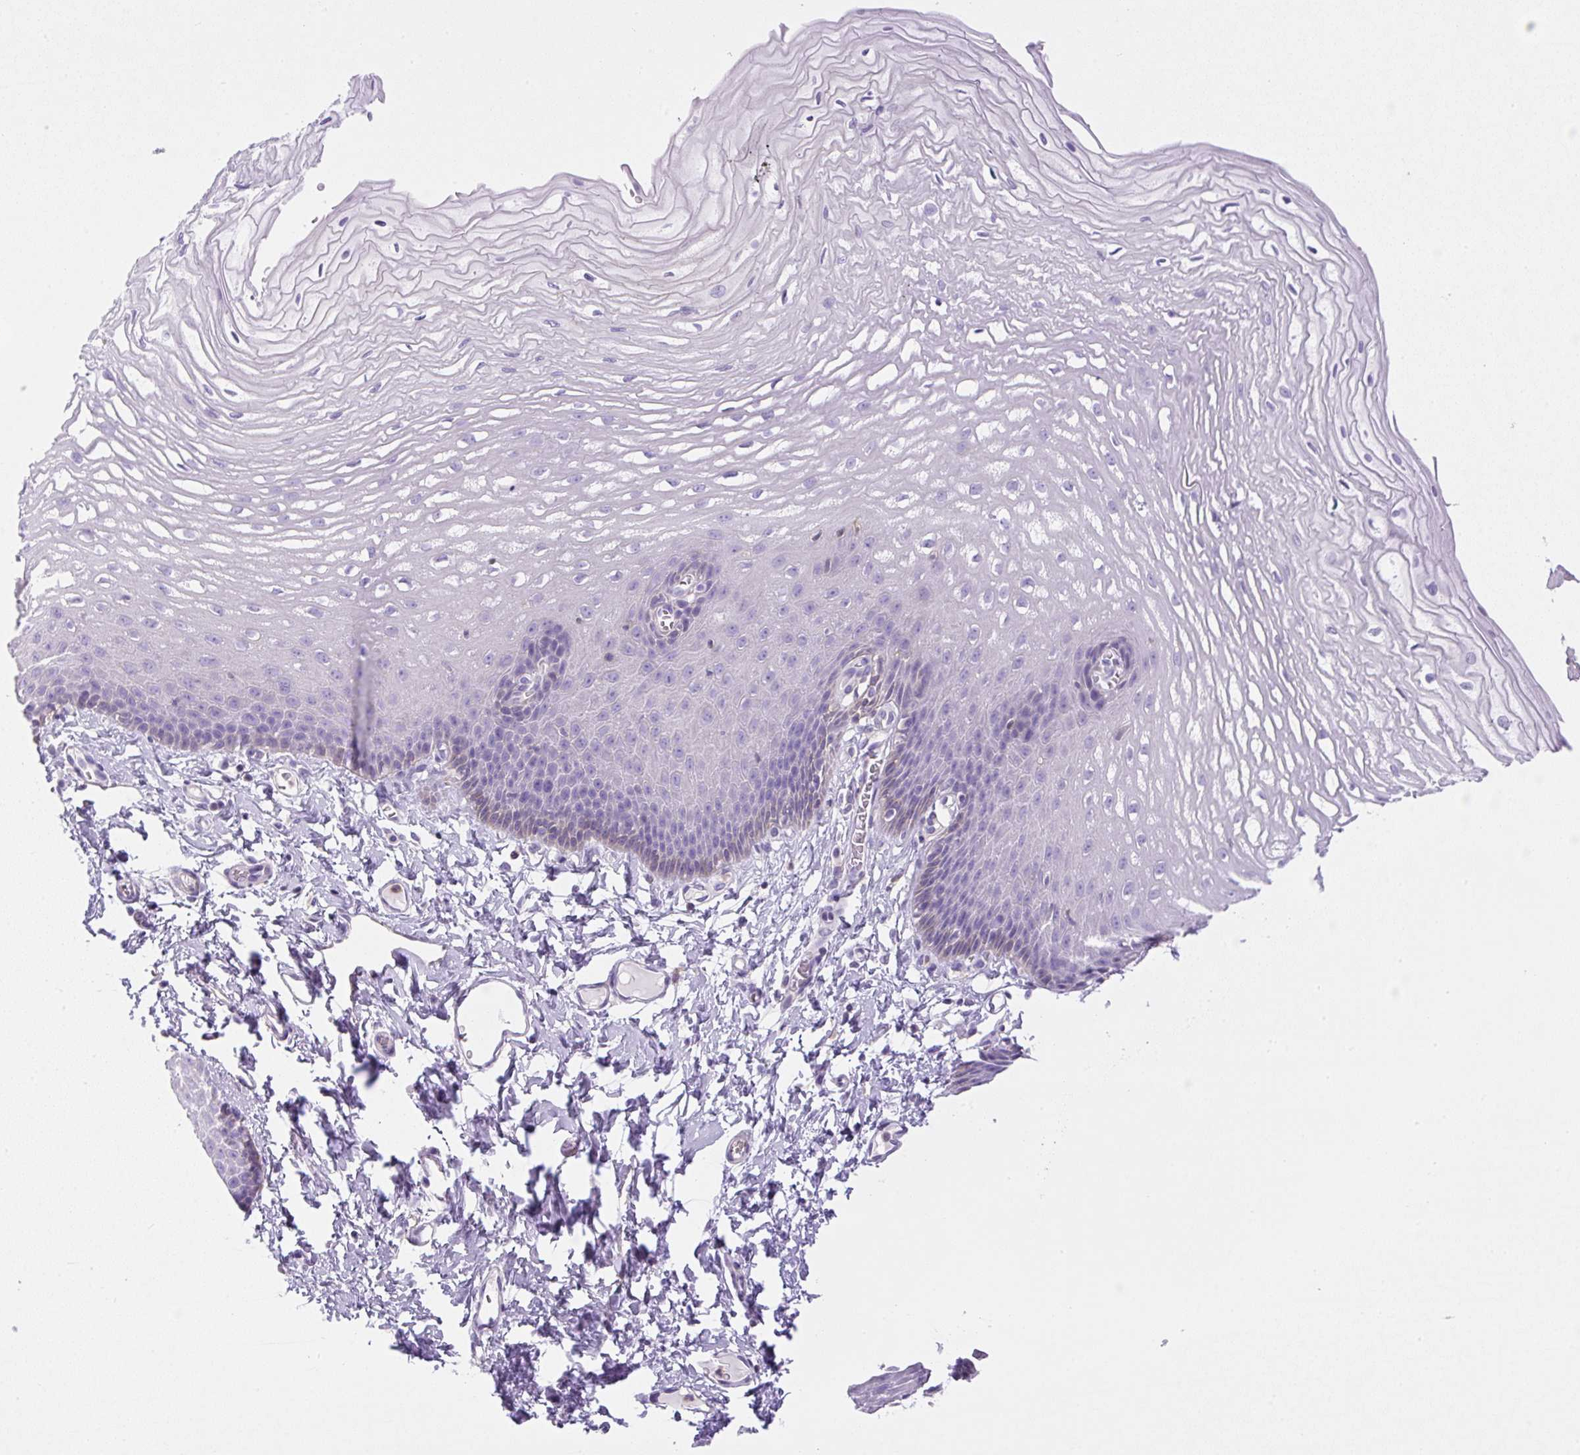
{"staining": {"intensity": "negative", "quantity": "none", "location": "none"}, "tissue": "esophagus", "cell_type": "Squamous epithelial cells", "image_type": "normal", "snomed": [{"axis": "morphology", "description": "Normal tissue, NOS"}, {"axis": "topography", "description": "Esophagus"}], "caption": "DAB immunohistochemical staining of benign human esophagus demonstrates no significant staining in squamous epithelial cells. The staining was performed using DAB (3,3'-diaminobenzidine) to visualize the protein expression in brown, while the nuclei were stained in blue with hematoxylin (Magnification: 20x).", "gene": "PIP5KL1", "patient": {"sex": "male", "age": 70}}